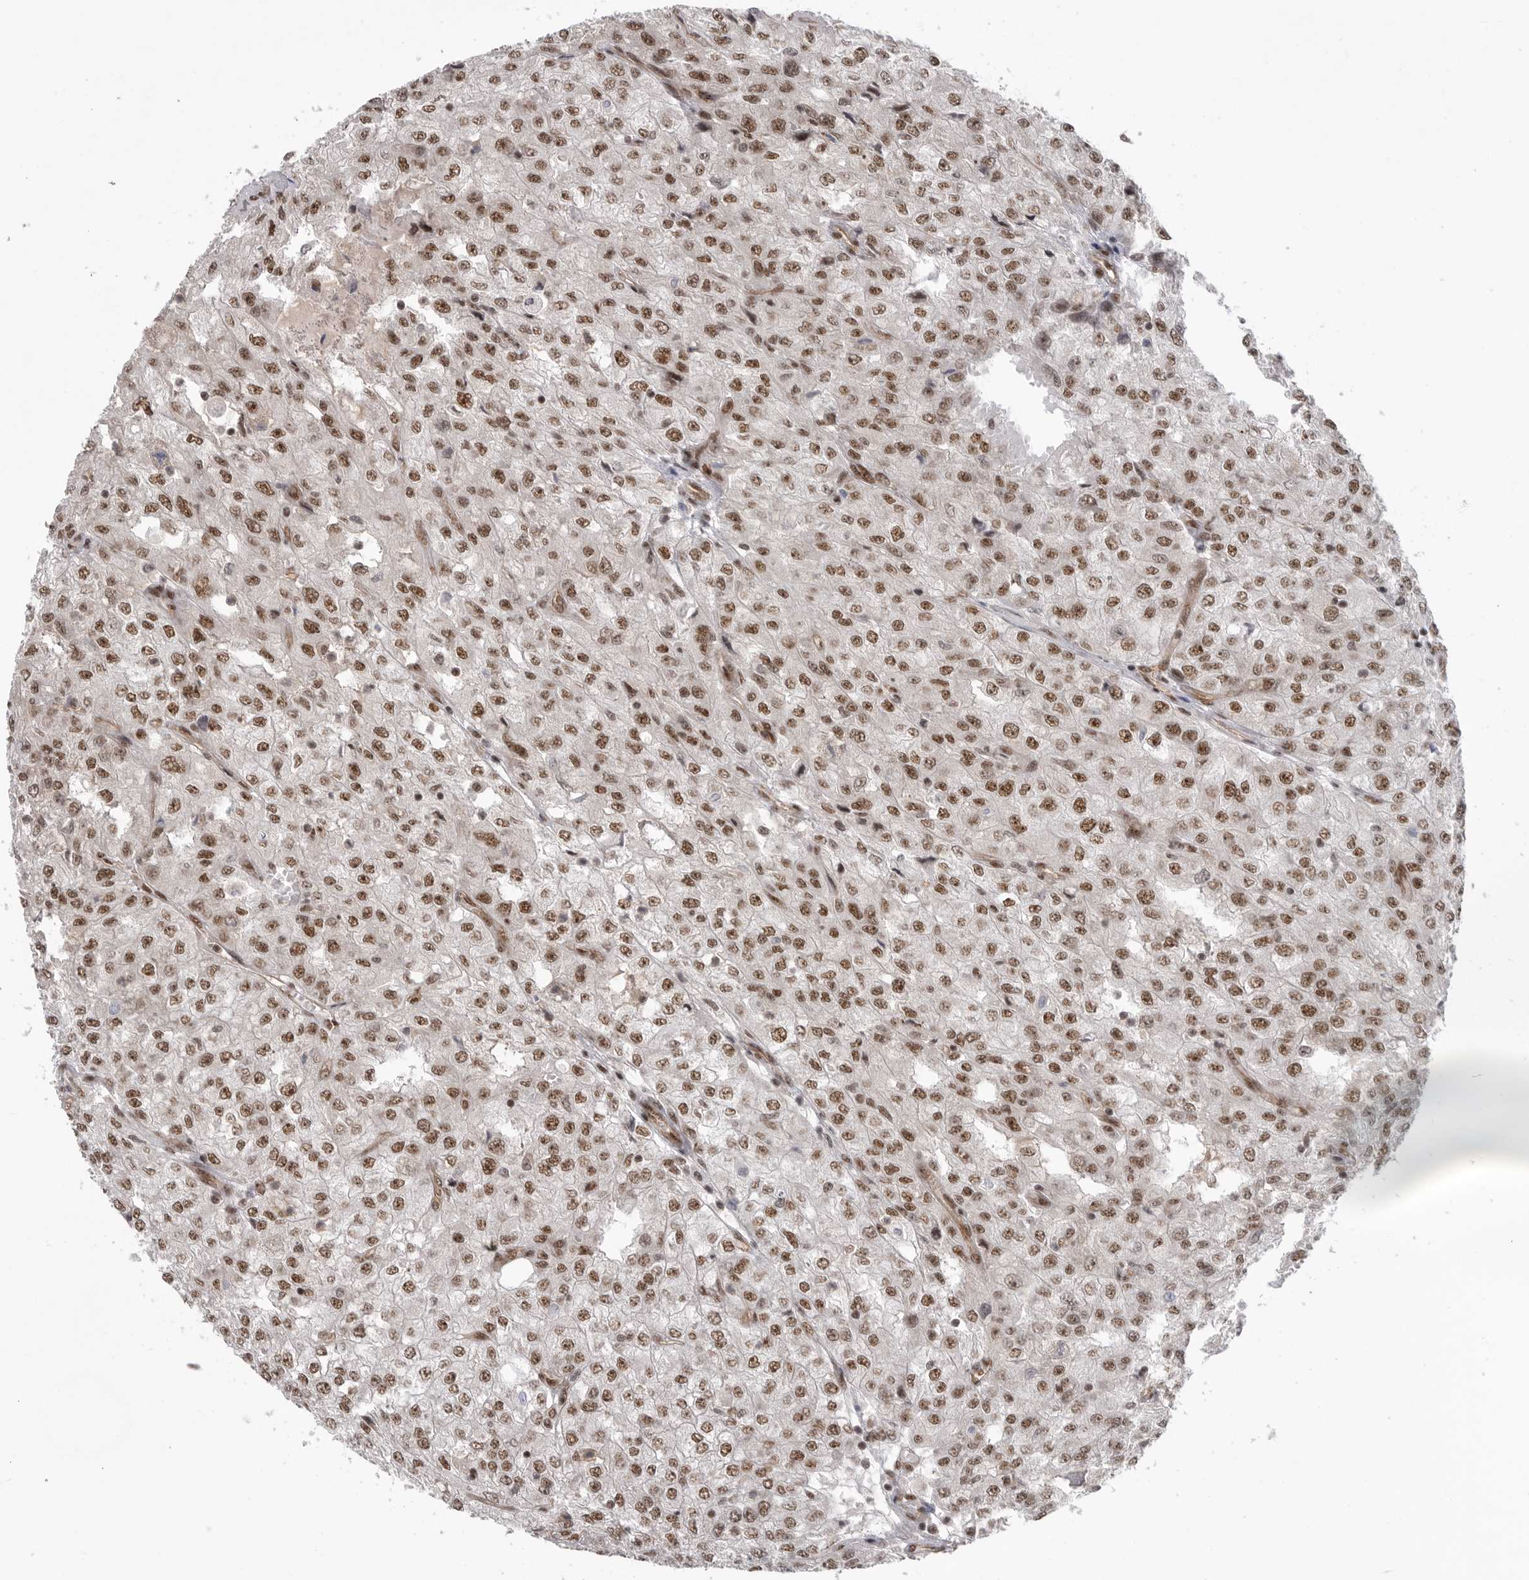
{"staining": {"intensity": "moderate", "quantity": ">75%", "location": "nuclear"}, "tissue": "renal cancer", "cell_type": "Tumor cells", "image_type": "cancer", "snomed": [{"axis": "morphology", "description": "Adenocarcinoma, NOS"}, {"axis": "topography", "description": "Kidney"}], "caption": "Immunohistochemical staining of renal adenocarcinoma demonstrates medium levels of moderate nuclear staining in approximately >75% of tumor cells.", "gene": "PPP1R8", "patient": {"sex": "female", "age": 54}}